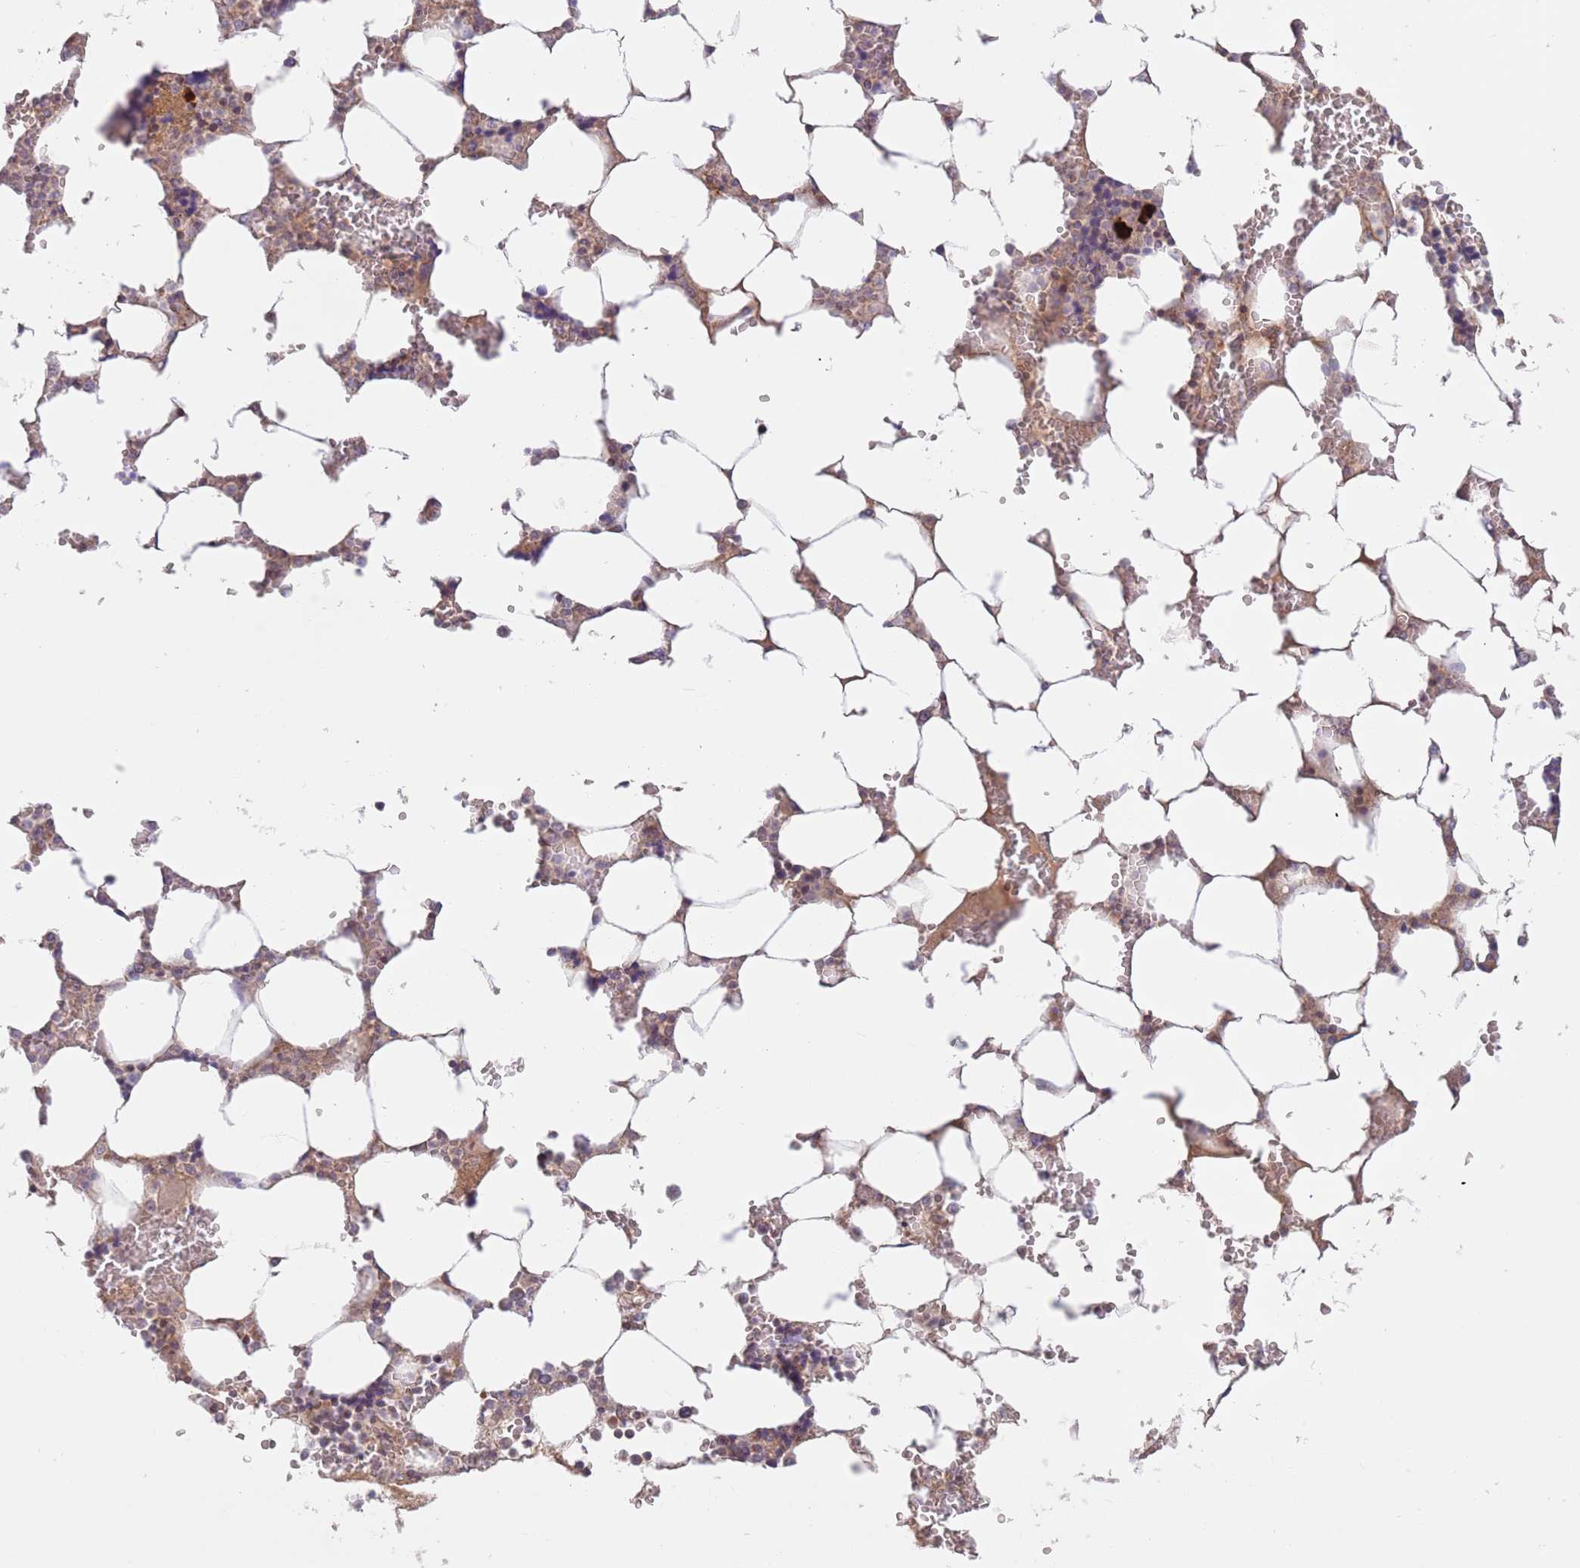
{"staining": {"intensity": "moderate", "quantity": "25%-75%", "location": "cytoplasmic/membranous"}, "tissue": "bone marrow", "cell_type": "Hematopoietic cells", "image_type": "normal", "snomed": [{"axis": "morphology", "description": "Normal tissue, NOS"}, {"axis": "topography", "description": "Bone marrow"}], "caption": "Moderate cytoplasmic/membranous expression is appreciated in approximately 25%-75% of hematopoietic cells in normal bone marrow.", "gene": "GUK1", "patient": {"sex": "male", "age": 64}}